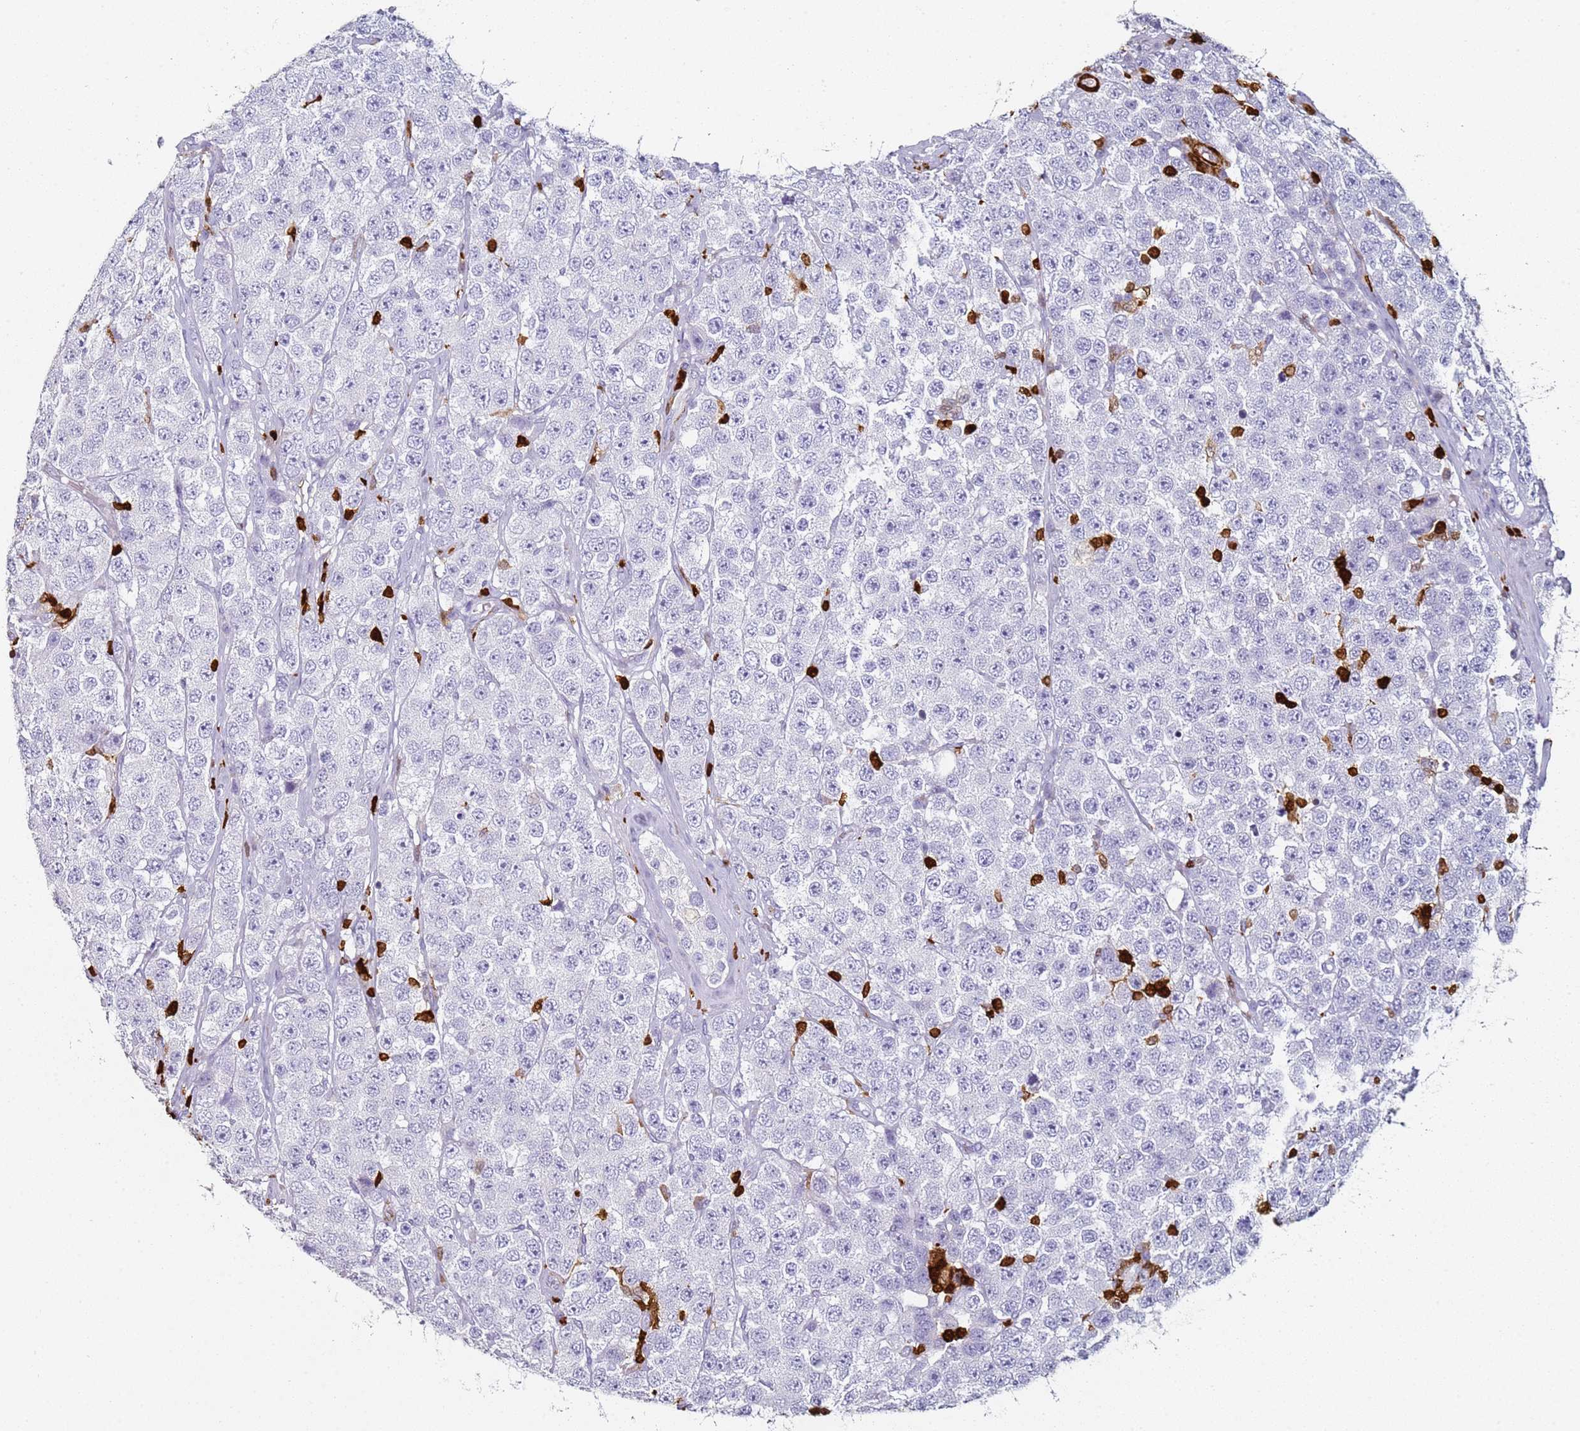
{"staining": {"intensity": "negative", "quantity": "none", "location": "none"}, "tissue": "testis cancer", "cell_type": "Tumor cells", "image_type": "cancer", "snomed": [{"axis": "morphology", "description": "Seminoma, NOS"}, {"axis": "topography", "description": "Testis"}], "caption": "Tumor cells show no significant staining in seminoma (testis).", "gene": "S100A4", "patient": {"sex": "male", "age": 28}}